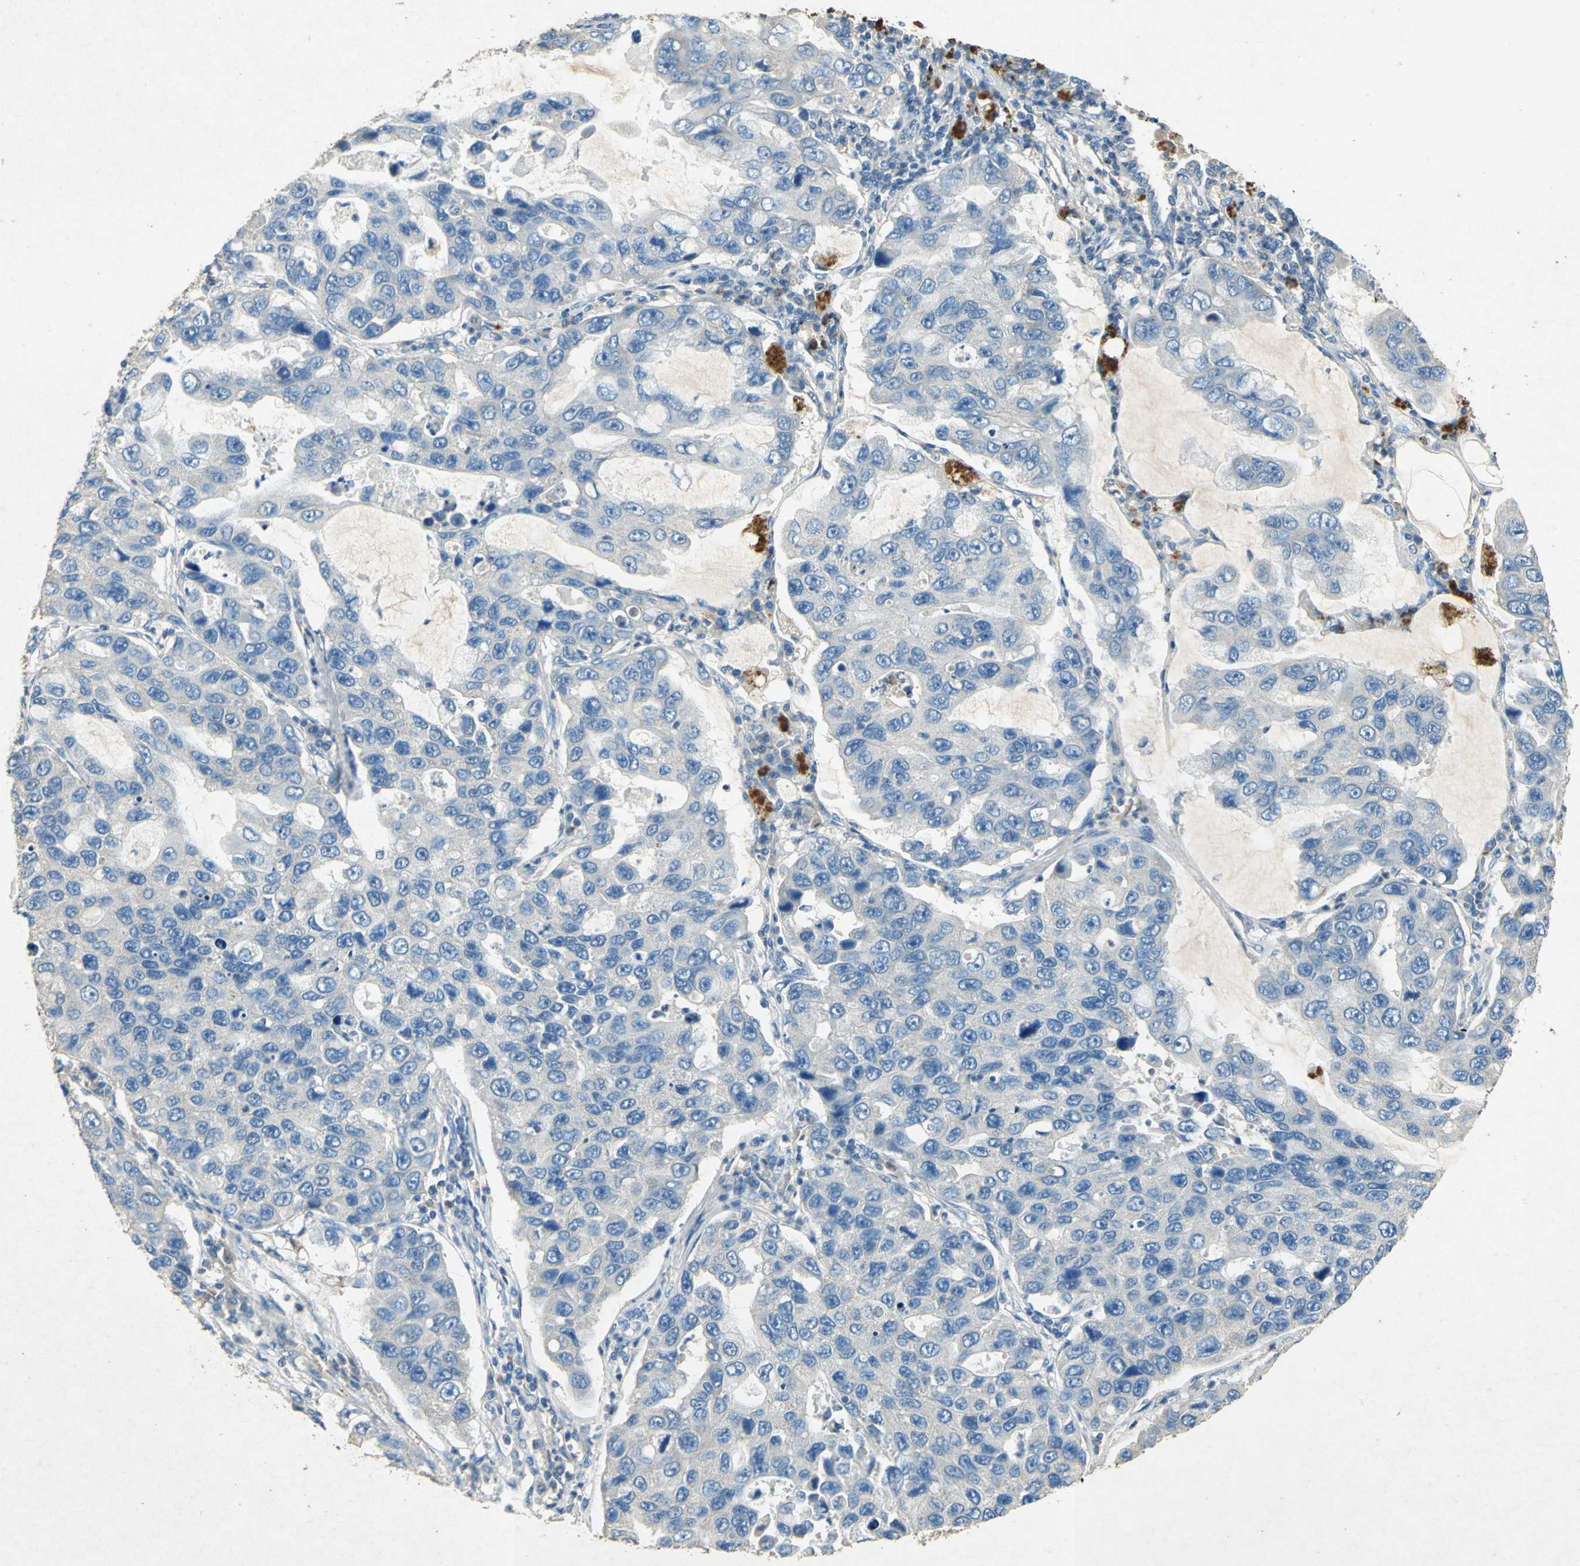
{"staining": {"intensity": "weak", "quantity": "25%-75%", "location": "cytoplasmic/membranous"}, "tissue": "lung cancer", "cell_type": "Tumor cells", "image_type": "cancer", "snomed": [{"axis": "morphology", "description": "Adenocarcinoma, NOS"}, {"axis": "topography", "description": "Lung"}], "caption": "Lung adenocarcinoma stained with a brown dye demonstrates weak cytoplasmic/membranous positive staining in approximately 25%-75% of tumor cells.", "gene": "ADAMTS5", "patient": {"sex": "male", "age": 64}}